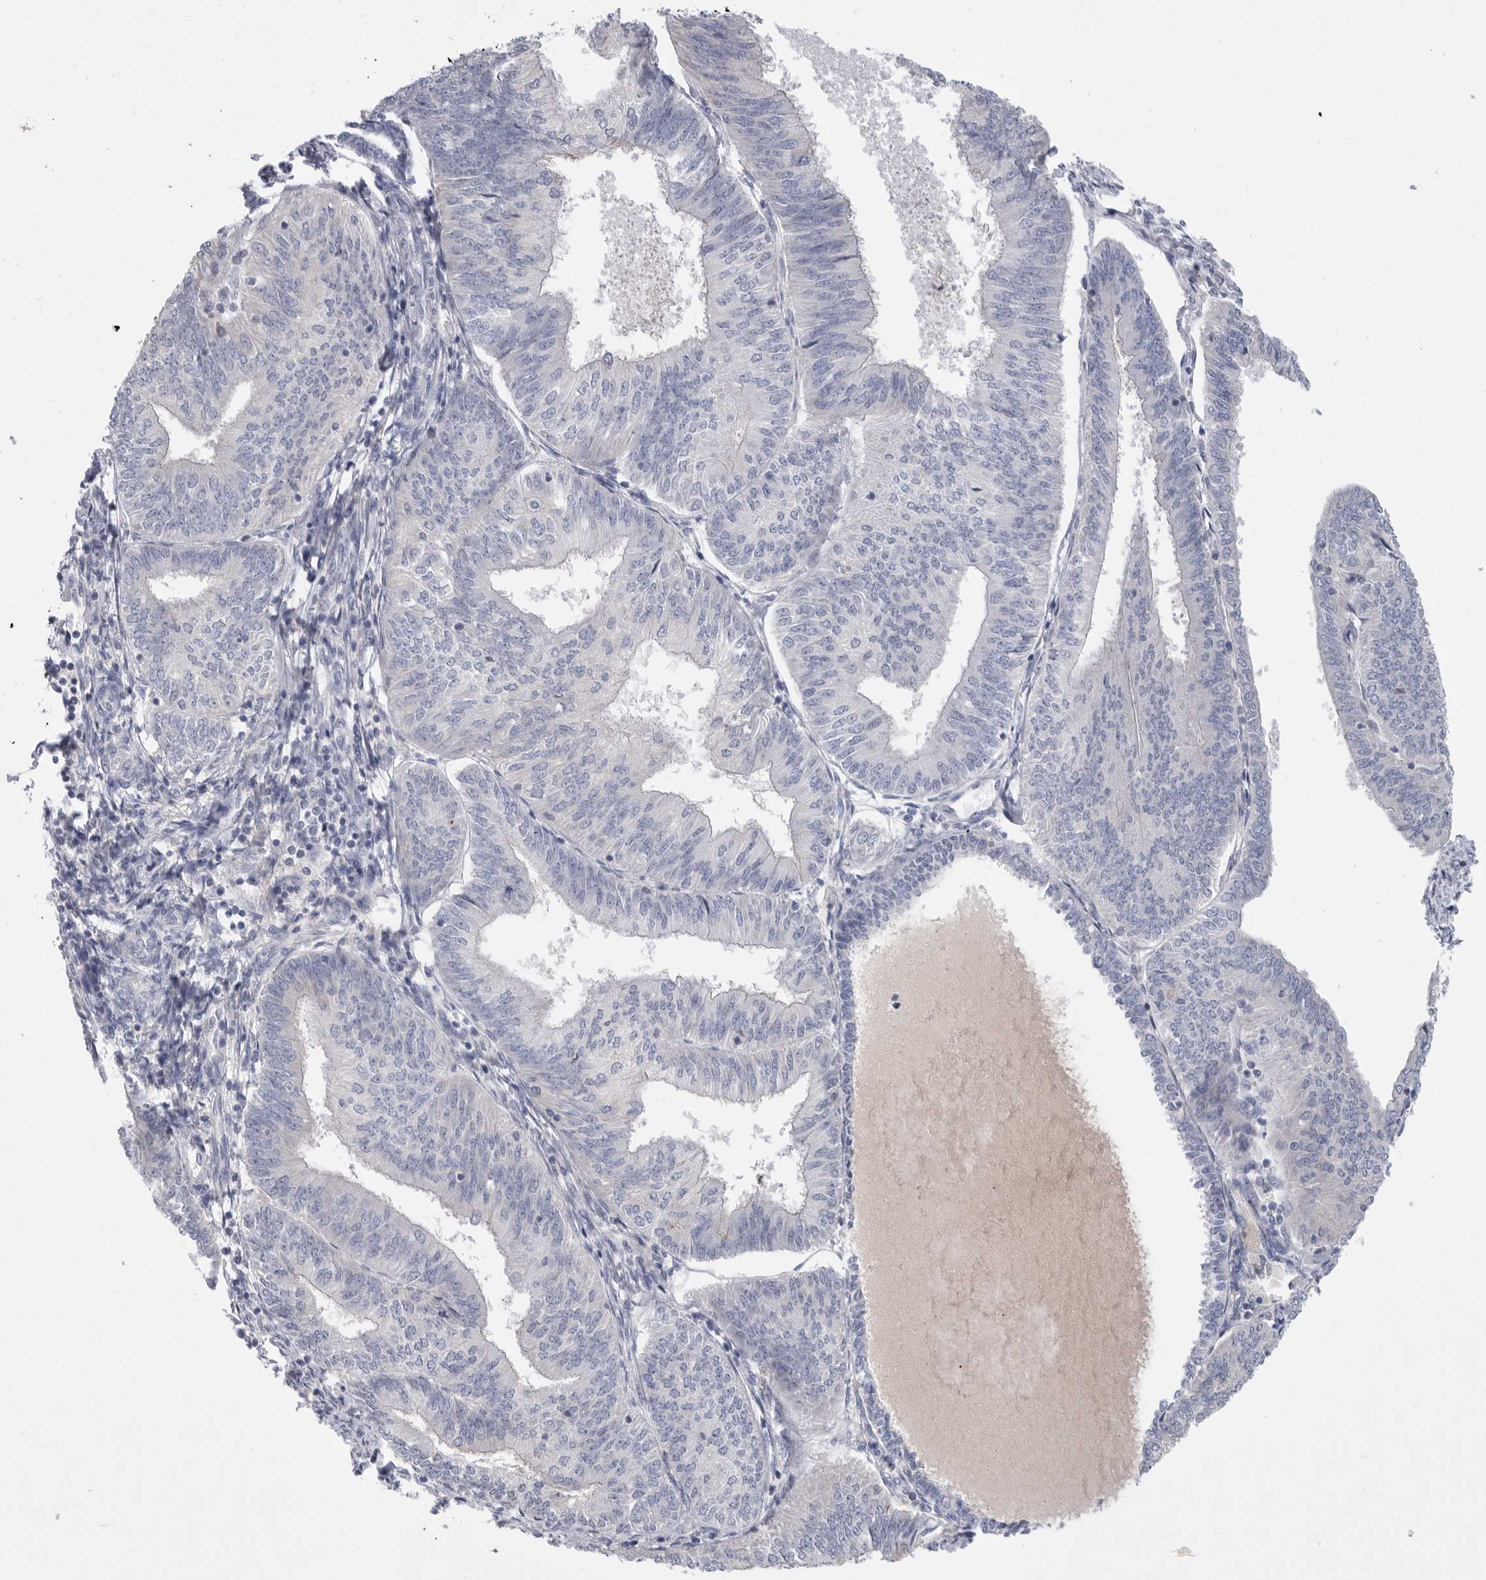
{"staining": {"intensity": "negative", "quantity": "none", "location": "none"}, "tissue": "endometrial cancer", "cell_type": "Tumor cells", "image_type": "cancer", "snomed": [{"axis": "morphology", "description": "Adenocarcinoma, NOS"}, {"axis": "topography", "description": "Endometrium"}], "caption": "Photomicrograph shows no protein expression in tumor cells of adenocarcinoma (endometrial) tissue.", "gene": "CAMK2B", "patient": {"sex": "female", "age": 58}}